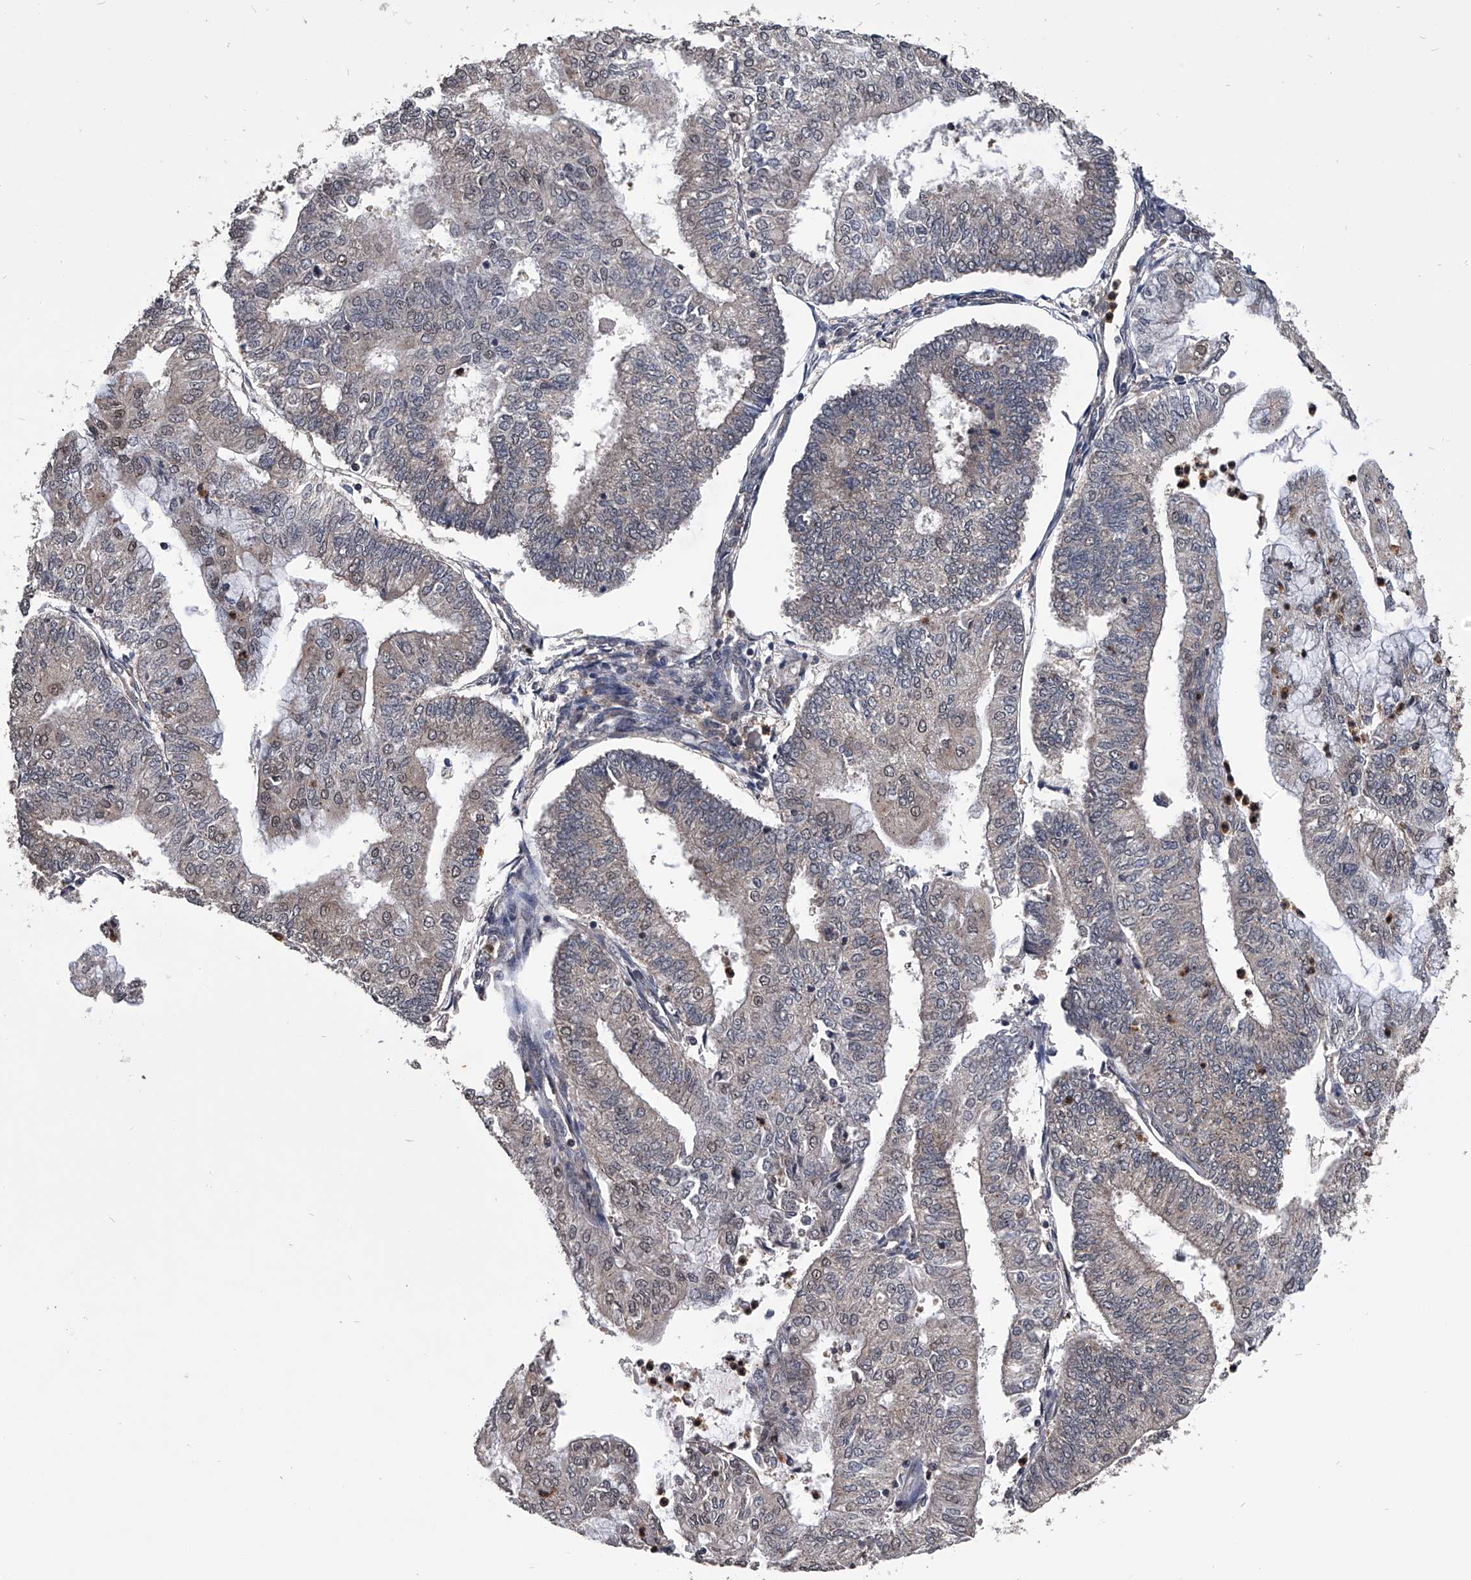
{"staining": {"intensity": "weak", "quantity": "25%-75%", "location": "cytoplasmic/membranous,nuclear"}, "tissue": "endometrial cancer", "cell_type": "Tumor cells", "image_type": "cancer", "snomed": [{"axis": "morphology", "description": "Adenocarcinoma, NOS"}, {"axis": "topography", "description": "Endometrium"}], "caption": "Endometrial cancer stained for a protein demonstrates weak cytoplasmic/membranous and nuclear positivity in tumor cells.", "gene": "TSNAX", "patient": {"sex": "female", "age": 59}}